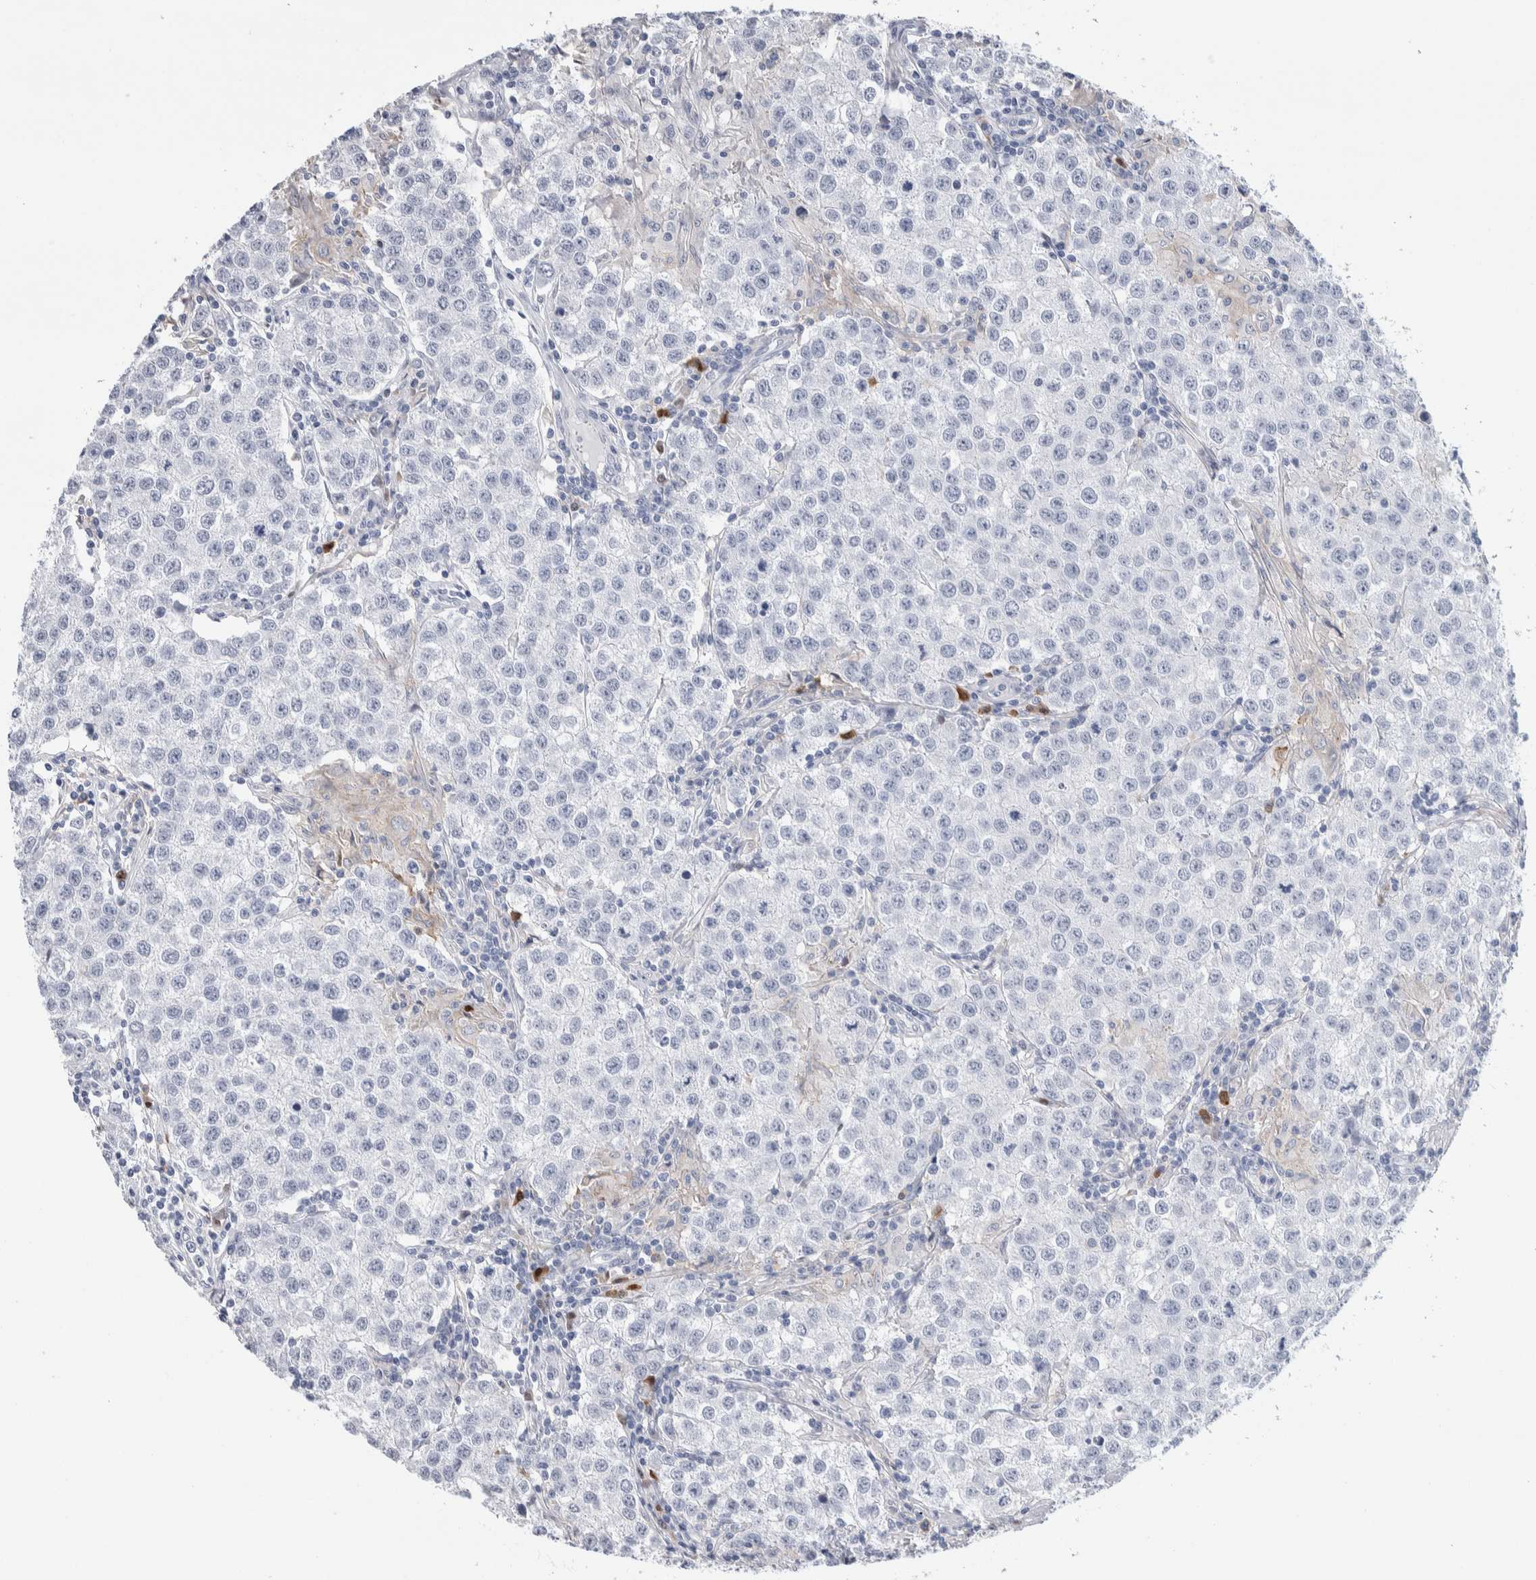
{"staining": {"intensity": "negative", "quantity": "none", "location": "none"}, "tissue": "testis cancer", "cell_type": "Tumor cells", "image_type": "cancer", "snomed": [{"axis": "morphology", "description": "Seminoma, NOS"}, {"axis": "morphology", "description": "Carcinoma, Embryonal, NOS"}, {"axis": "topography", "description": "Testis"}], "caption": "DAB (3,3'-diaminobenzidine) immunohistochemical staining of human embryonal carcinoma (testis) shows no significant positivity in tumor cells.", "gene": "LURAP1L", "patient": {"sex": "male", "age": 43}}